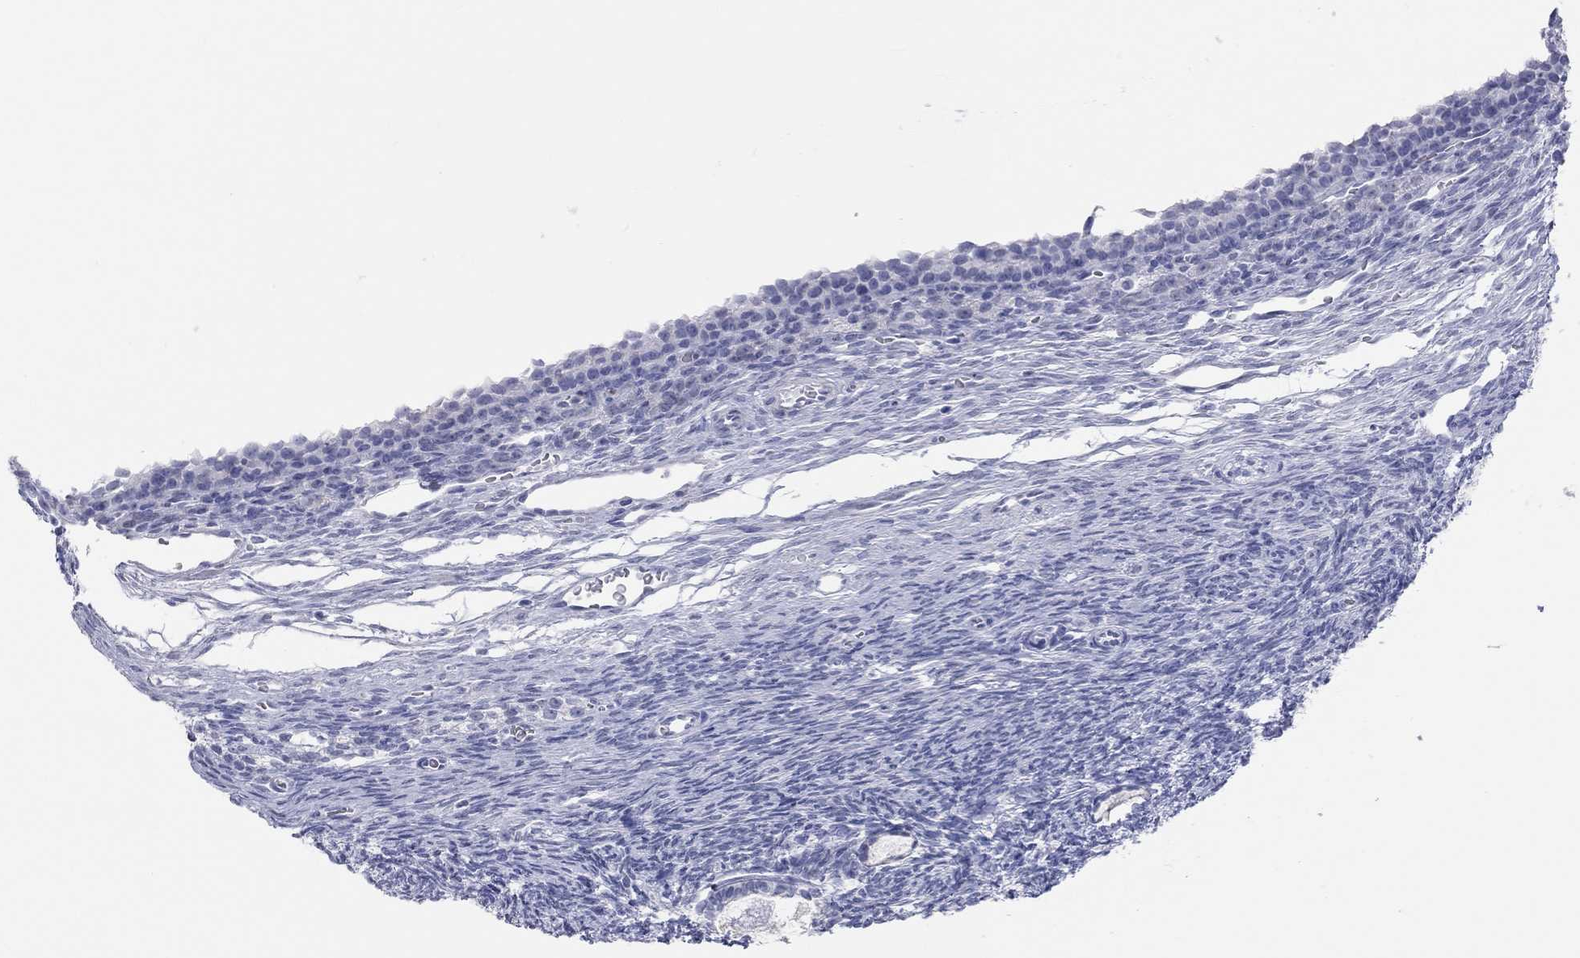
{"staining": {"intensity": "negative", "quantity": "none", "location": "none"}, "tissue": "ovary", "cell_type": "Ovarian stroma cells", "image_type": "normal", "snomed": [{"axis": "morphology", "description": "Normal tissue, NOS"}, {"axis": "topography", "description": "Ovary"}], "caption": "This is an IHC micrograph of benign human ovary. There is no expression in ovarian stroma cells.", "gene": "AK8", "patient": {"sex": "female", "age": 27}}